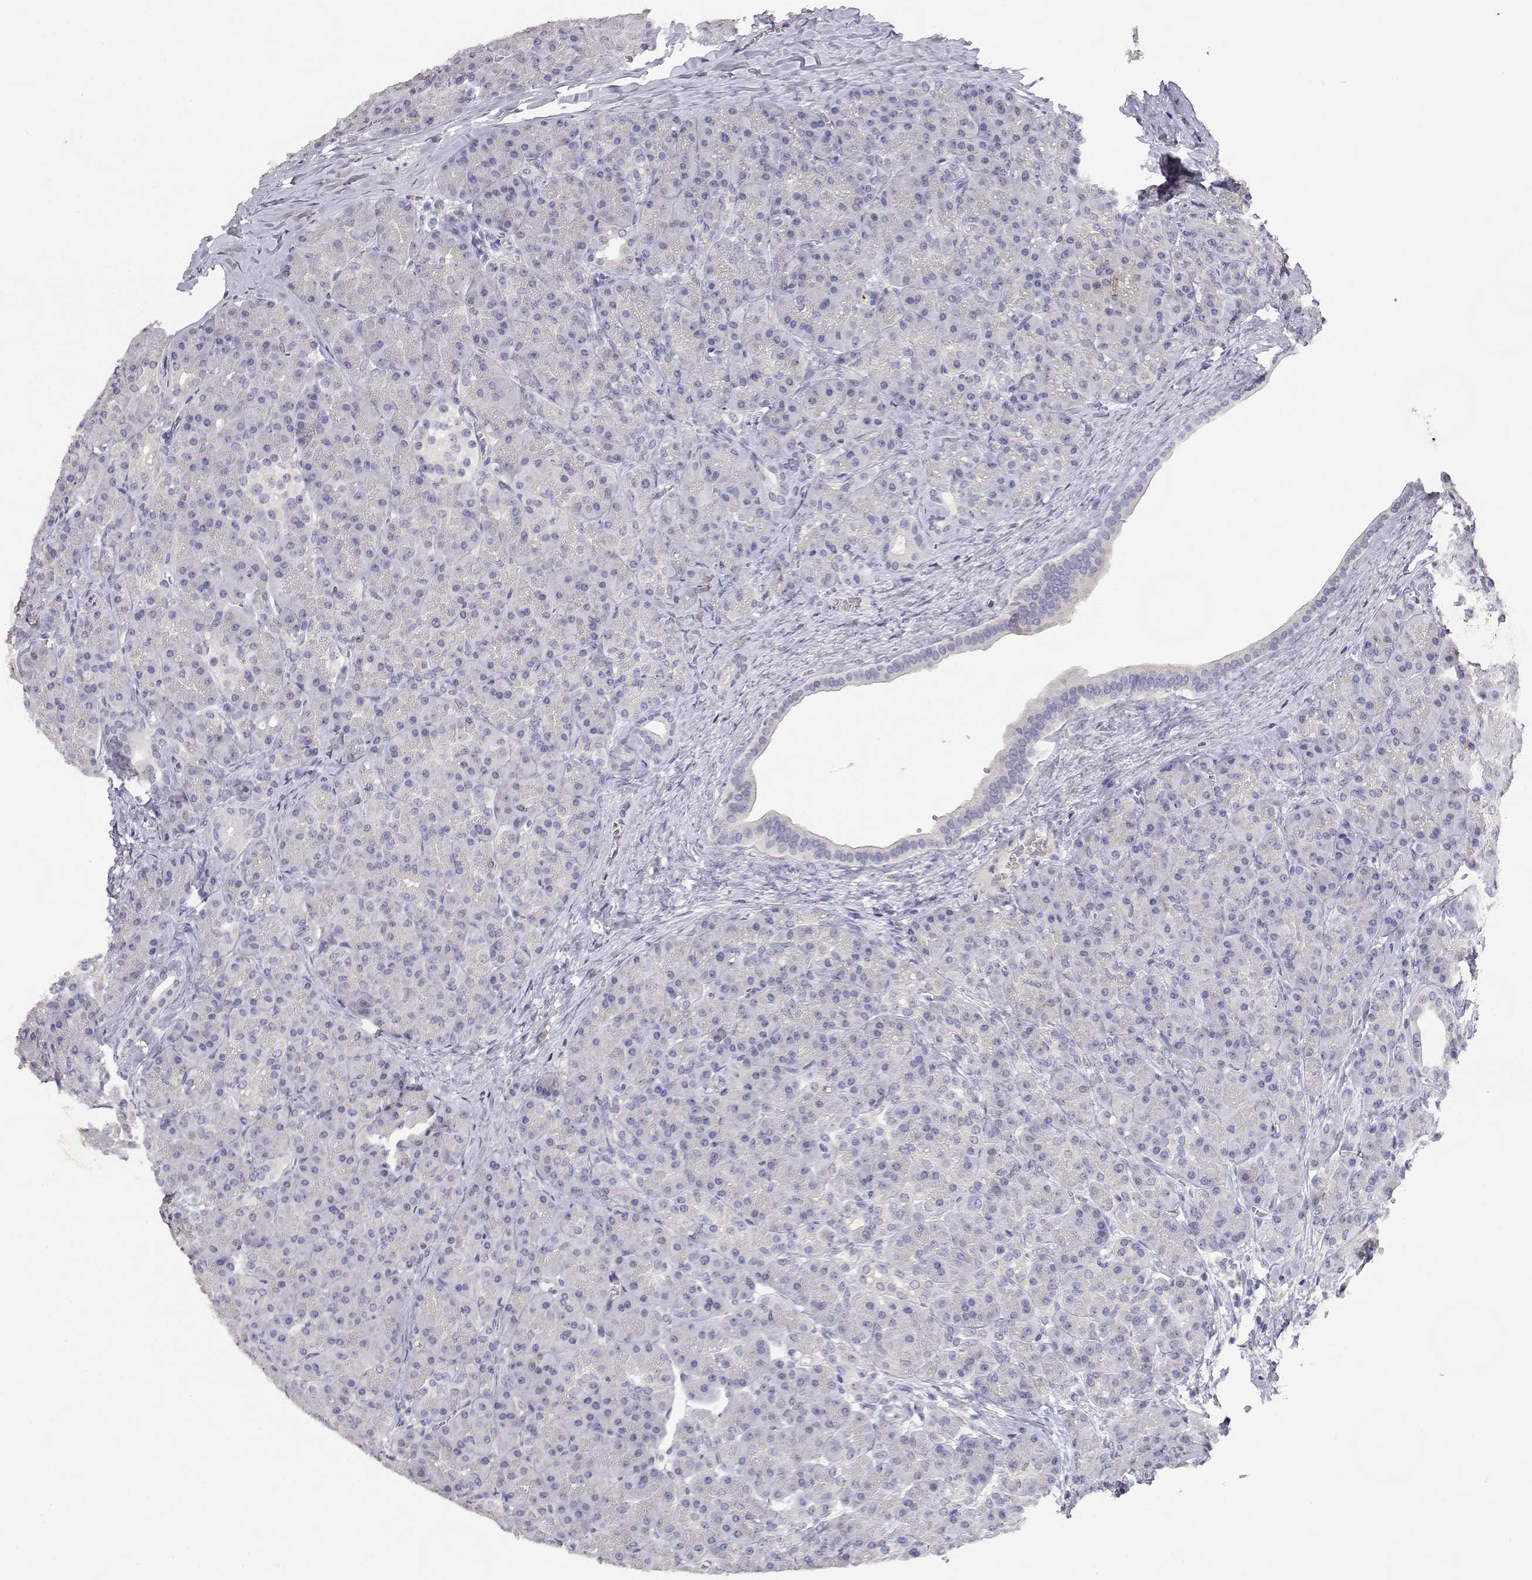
{"staining": {"intensity": "negative", "quantity": "none", "location": "none"}, "tissue": "pancreas", "cell_type": "Exocrine glandular cells", "image_type": "normal", "snomed": [{"axis": "morphology", "description": "Normal tissue, NOS"}, {"axis": "topography", "description": "Pancreas"}], "caption": "An immunohistochemistry photomicrograph of unremarkable pancreas is shown. There is no staining in exocrine glandular cells of pancreas. (Immunohistochemistry (ihc), brightfield microscopy, high magnification).", "gene": "ADA", "patient": {"sex": "male", "age": 57}}